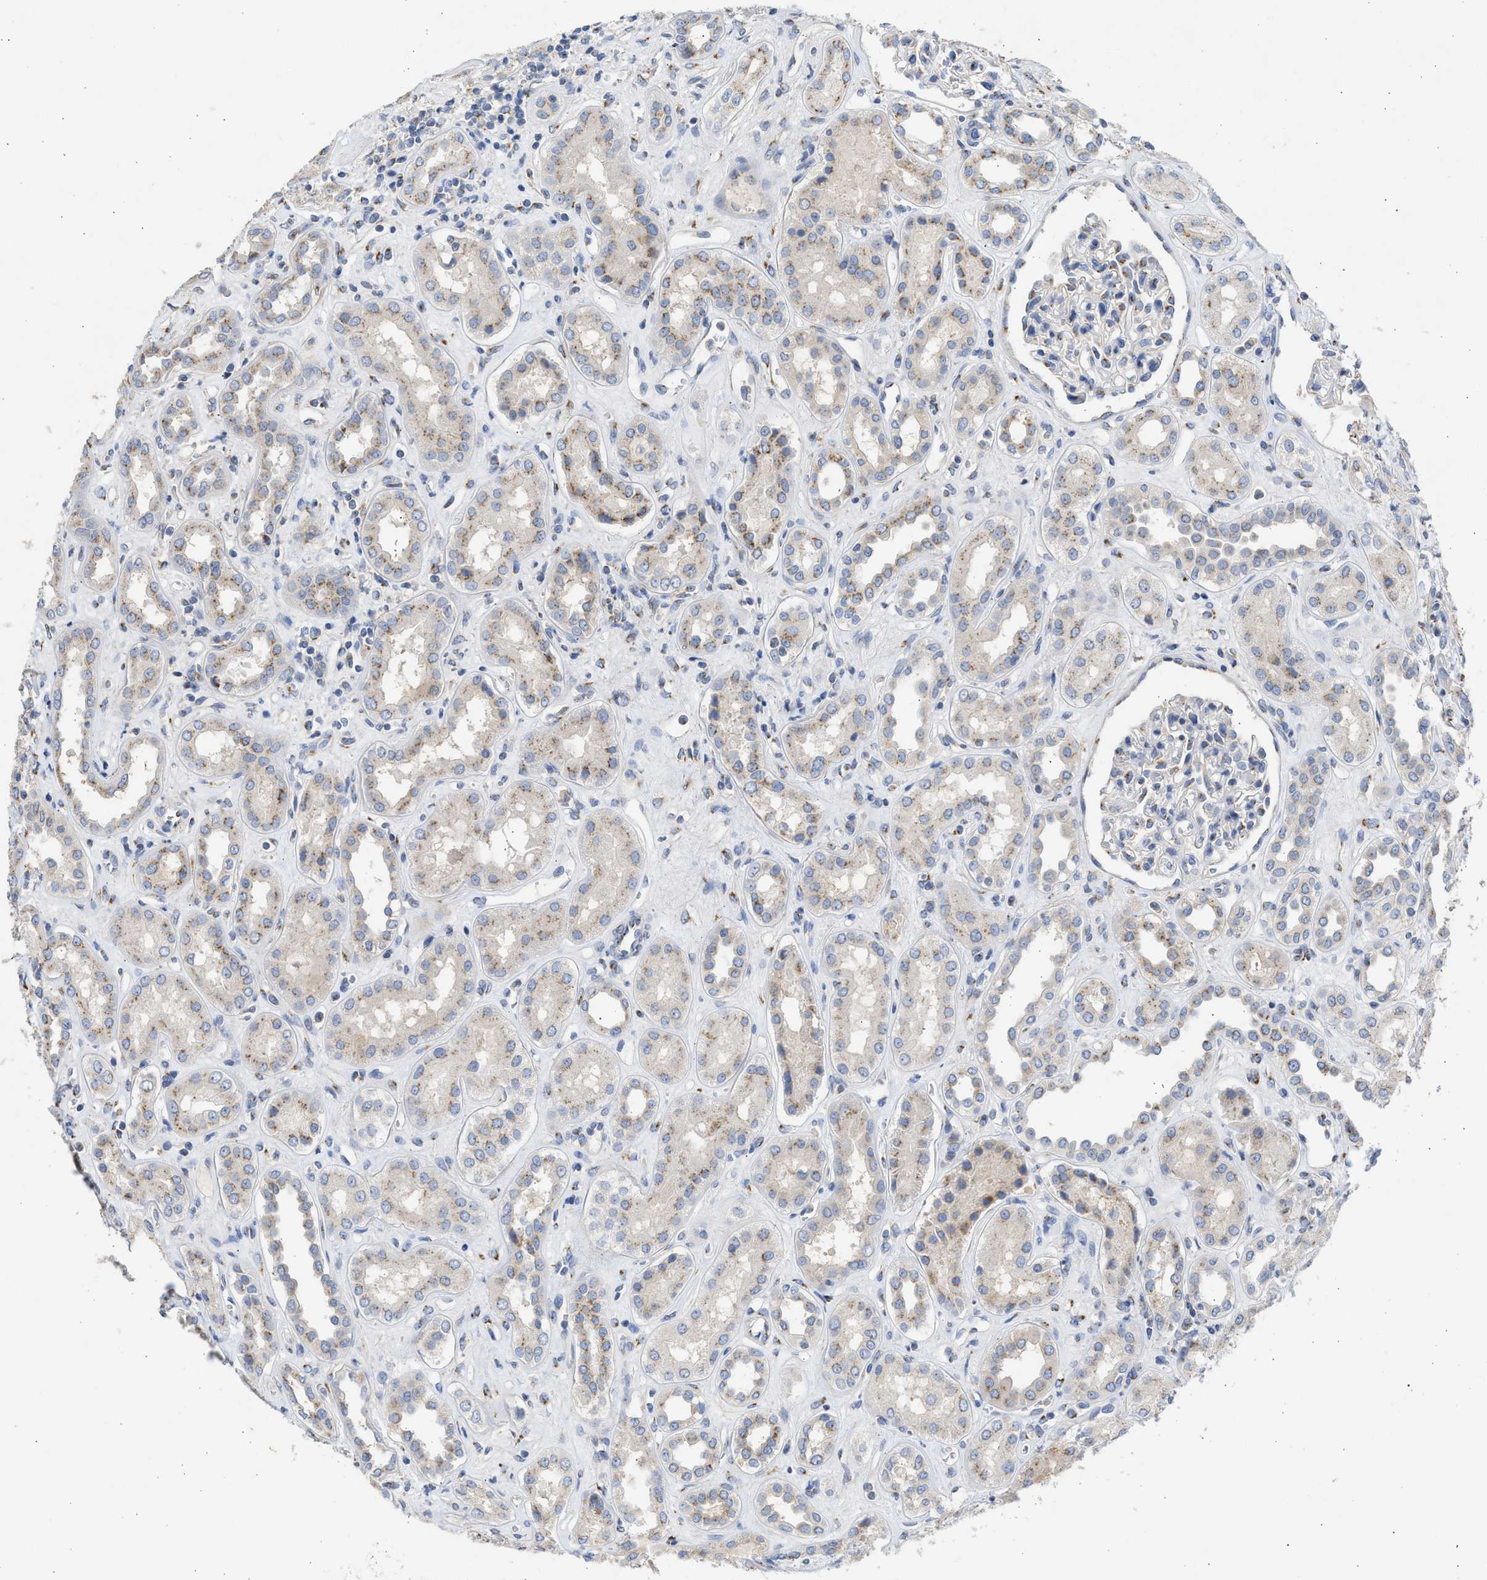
{"staining": {"intensity": "moderate", "quantity": "<25%", "location": "cytoplasmic/membranous"}, "tissue": "kidney", "cell_type": "Cells in glomeruli", "image_type": "normal", "snomed": [{"axis": "morphology", "description": "Normal tissue, NOS"}, {"axis": "topography", "description": "Kidney"}], "caption": "Kidney stained for a protein shows moderate cytoplasmic/membranous positivity in cells in glomeruli. (IHC, brightfield microscopy, high magnification).", "gene": "IPO8", "patient": {"sex": "male", "age": 59}}